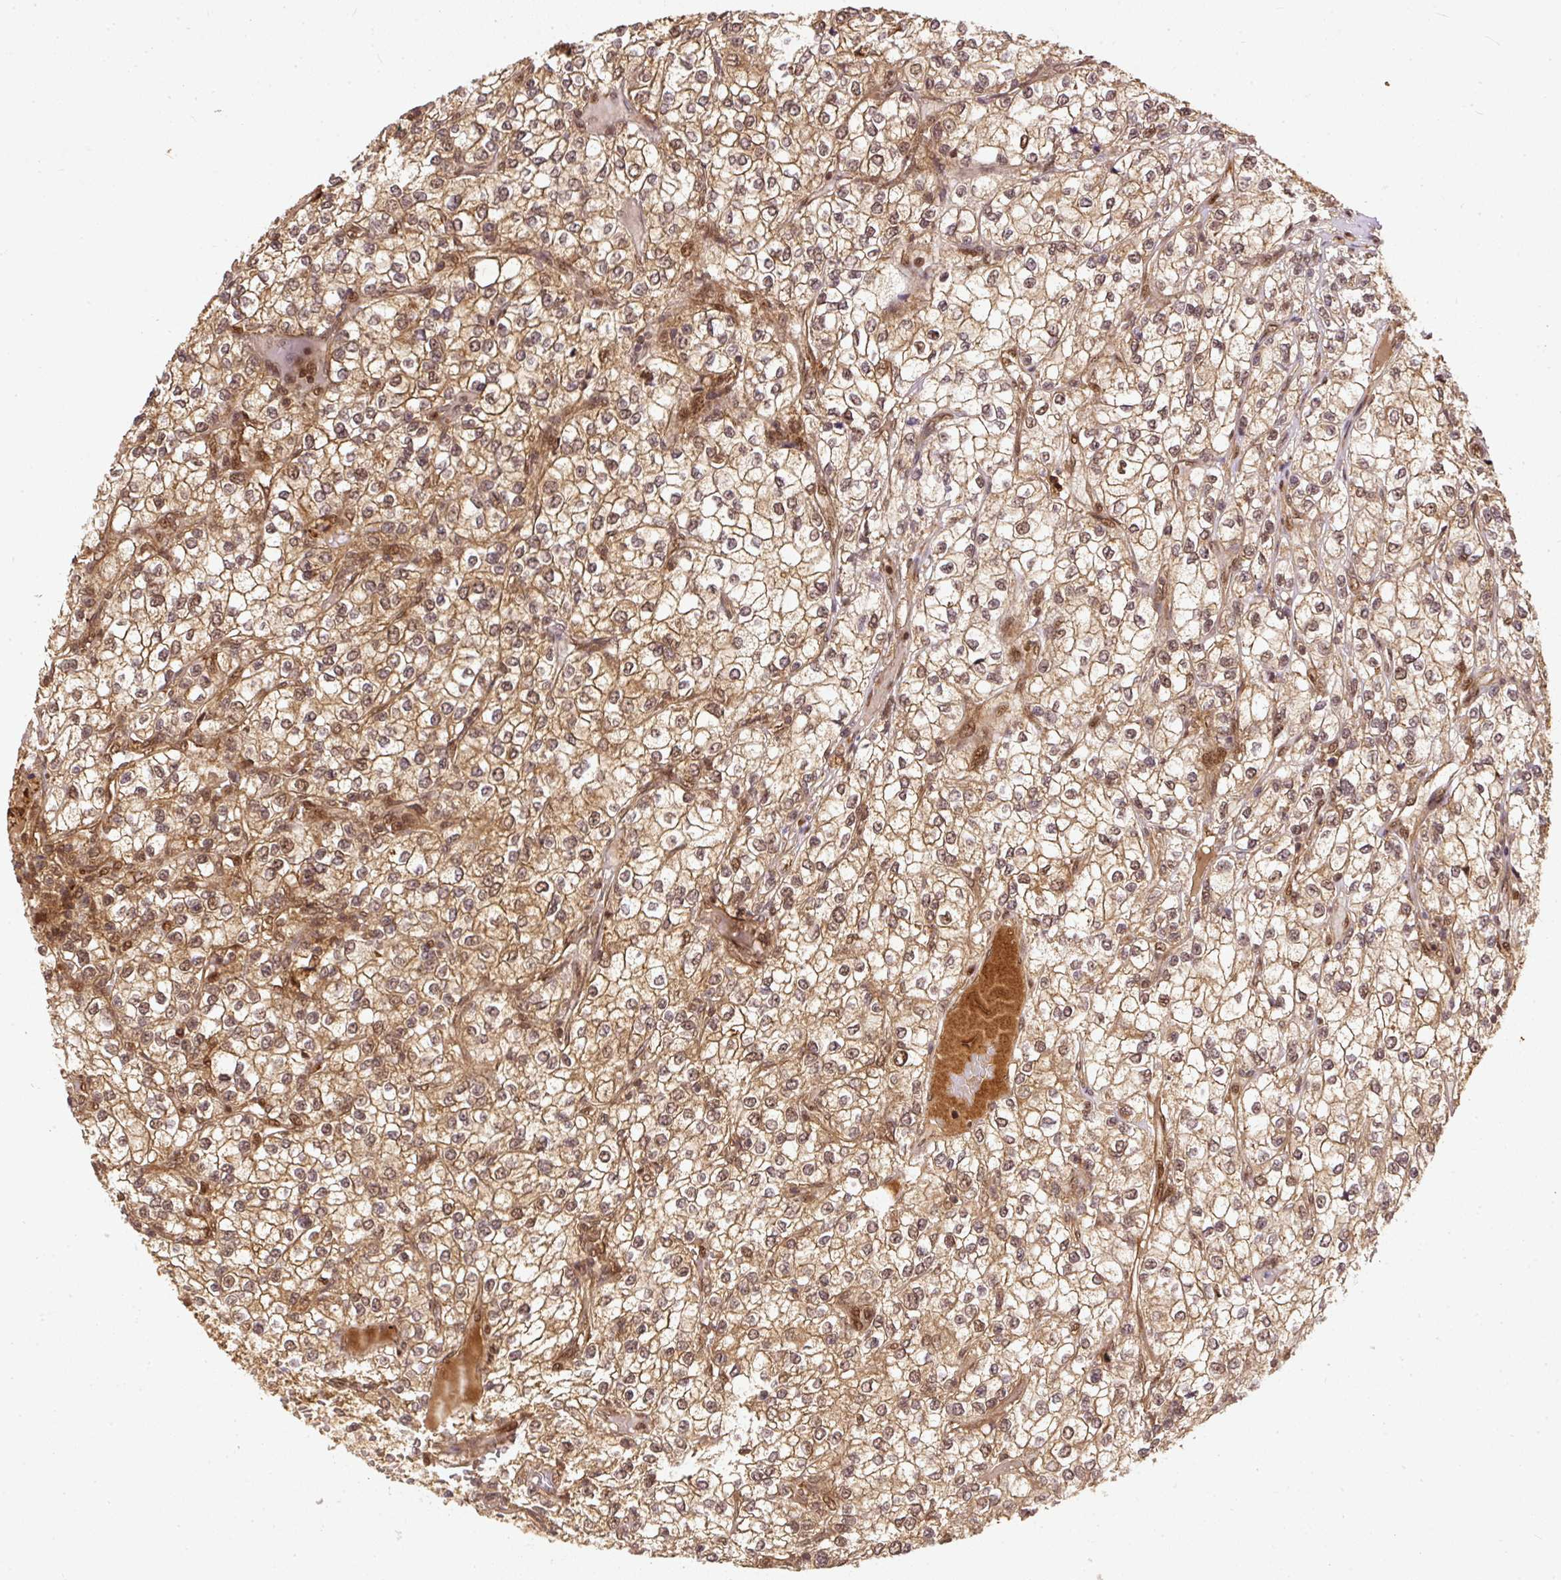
{"staining": {"intensity": "moderate", "quantity": ">75%", "location": "cytoplasmic/membranous,nuclear"}, "tissue": "renal cancer", "cell_type": "Tumor cells", "image_type": "cancer", "snomed": [{"axis": "morphology", "description": "Adenocarcinoma, NOS"}, {"axis": "topography", "description": "Kidney"}], "caption": "Human renal cancer (adenocarcinoma) stained with a brown dye reveals moderate cytoplasmic/membranous and nuclear positive positivity in about >75% of tumor cells.", "gene": "PSMD1", "patient": {"sex": "male", "age": 80}}